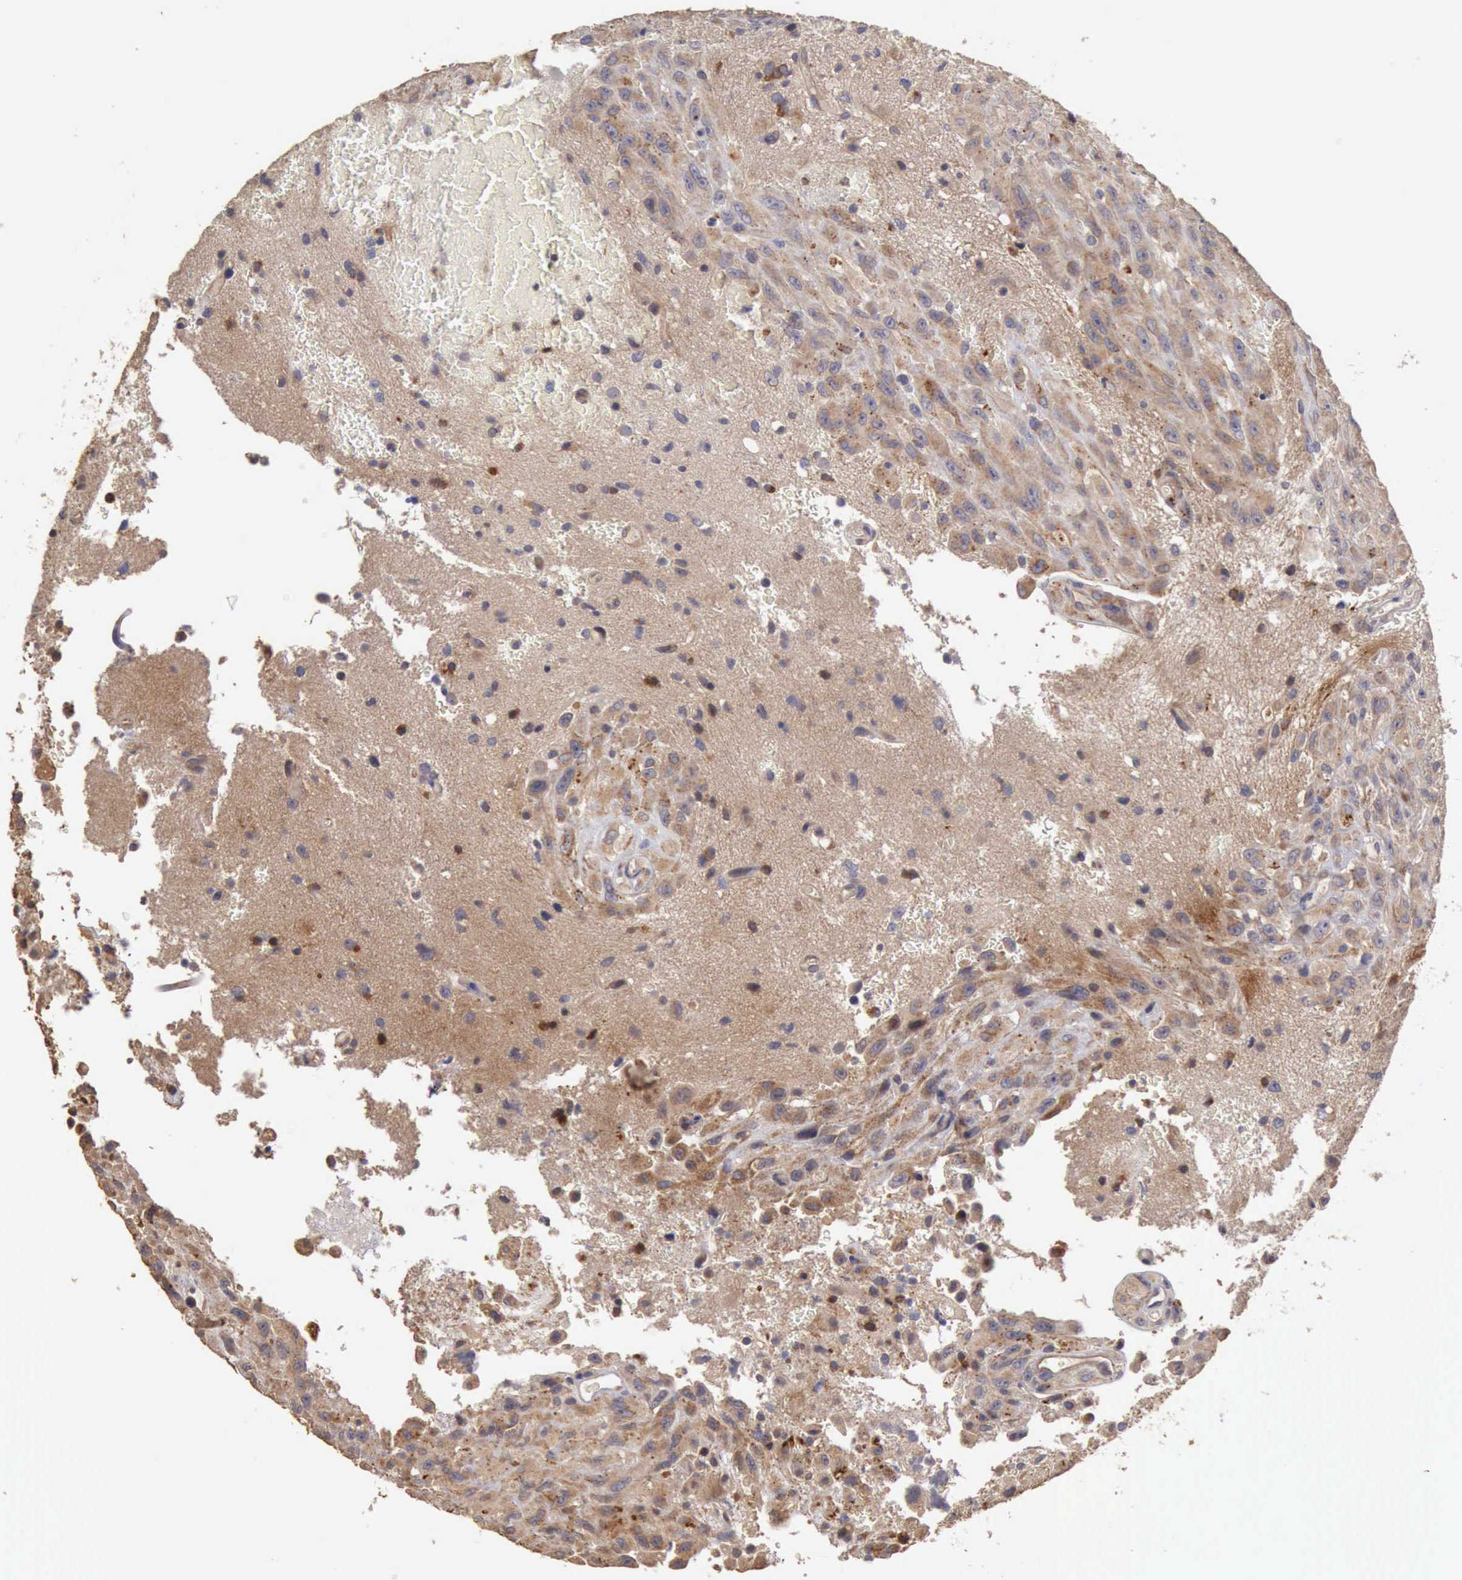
{"staining": {"intensity": "negative", "quantity": "none", "location": "none"}, "tissue": "glioma", "cell_type": "Tumor cells", "image_type": "cancer", "snomed": [{"axis": "morphology", "description": "Glioma, malignant, High grade"}, {"axis": "topography", "description": "Brain"}], "caption": "This image is of glioma stained with IHC to label a protein in brown with the nuclei are counter-stained blue. There is no positivity in tumor cells.", "gene": "BMX", "patient": {"sex": "male", "age": 48}}